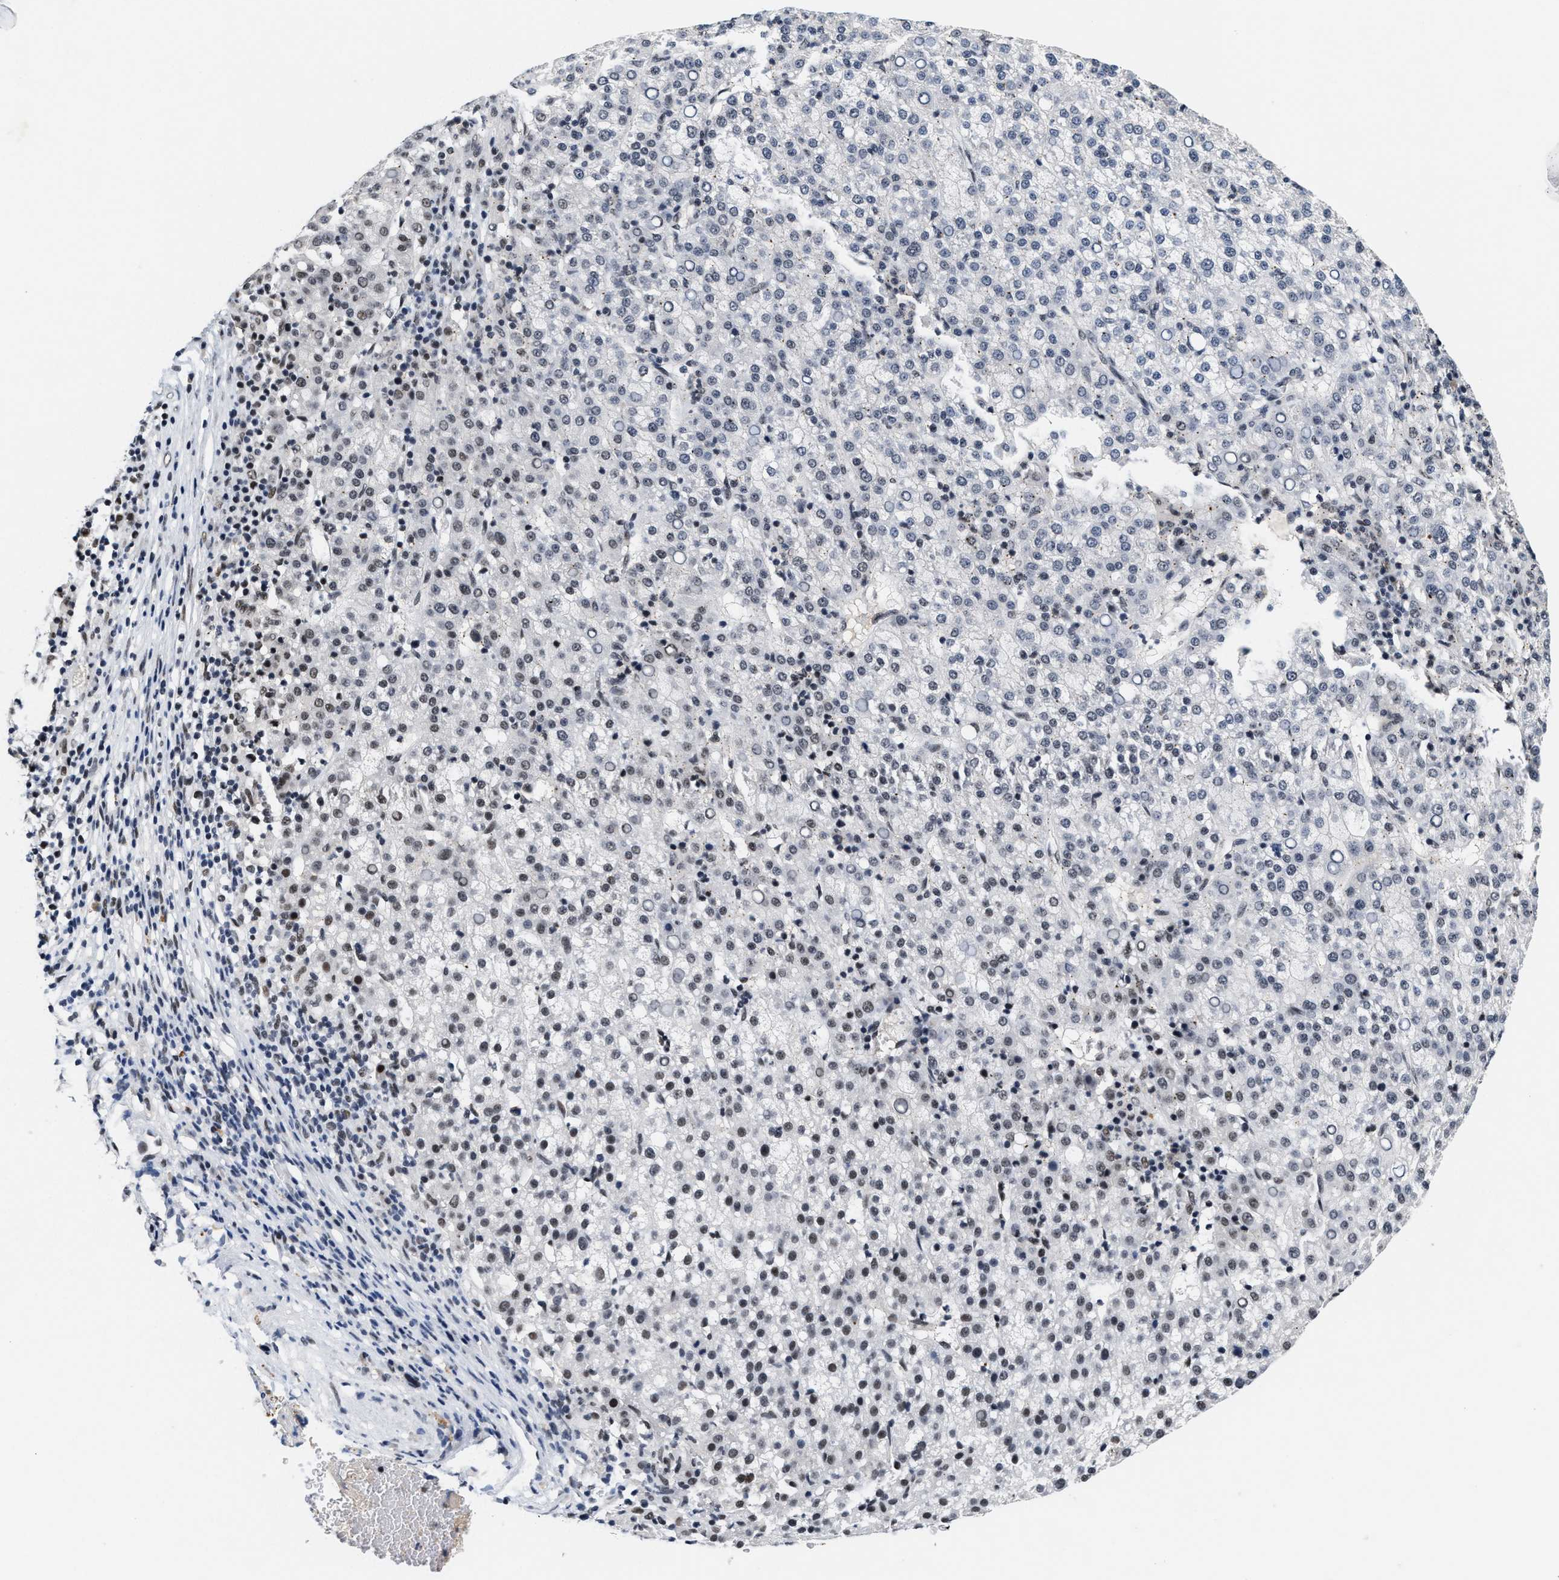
{"staining": {"intensity": "weak", "quantity": "25%-75%", "location": "nuclear"}, "tissue": "liver cancer", "cell_type": "Tumor cells", "image_type": "cancer", "snomed": [{"axis": "morphology", "description": "Carcinoma, Hepatocellular, NOS"}, {"axis": "topography", "description": "Liver"}], "caption": "Immunohistochemical staining of human liver cancer reveals low levels of weak nuclear protein expression in about 25%-75% of tumor cells. (Stains: DAB (3,3'-diaminobenzidine) in brown, nuclei in blue, Microscopy: brightfield microscopy at high magnification).", "gene": "INIP", "patient": {"sex": "female", "age": 58}}